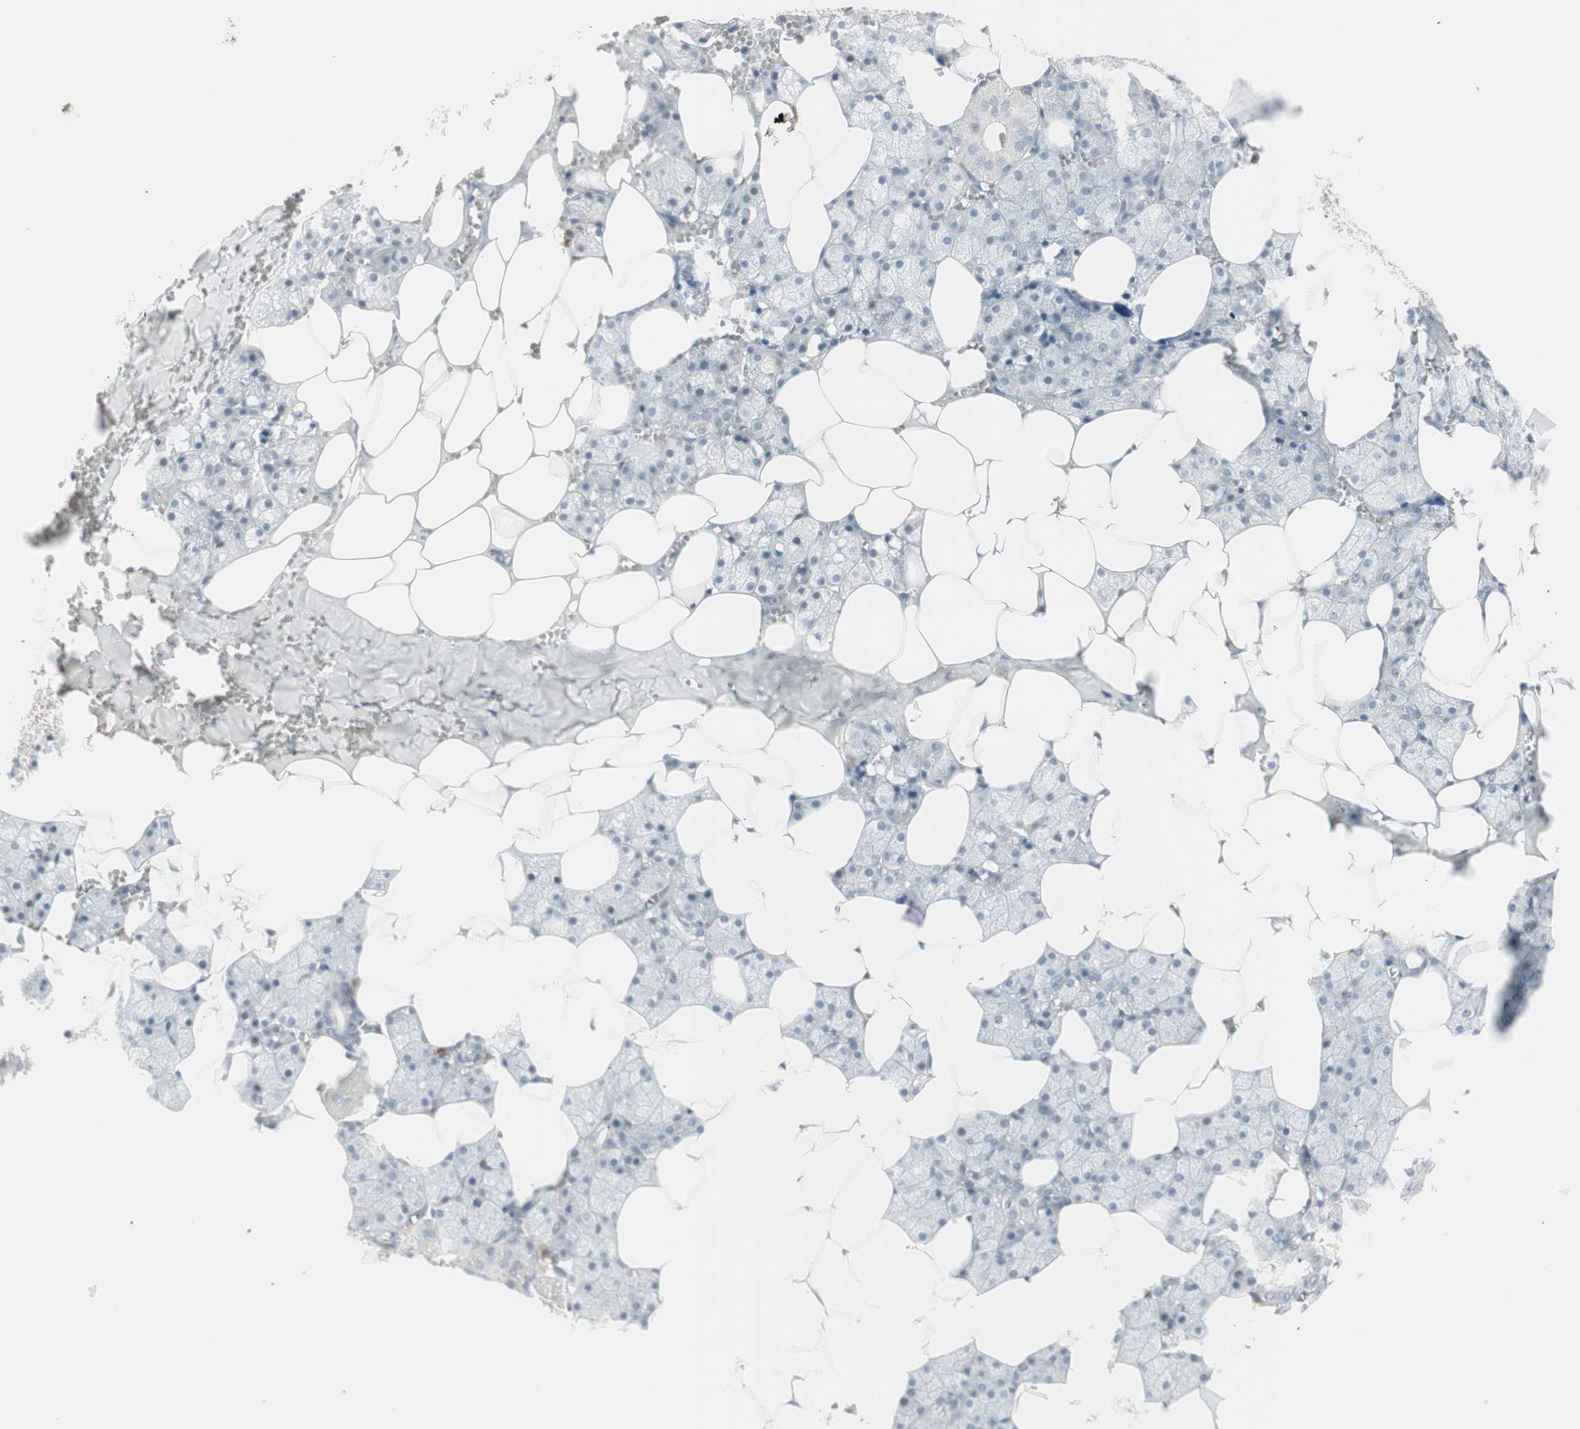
{"staining": {"intensity": "negative", "quantity": "none", "location": "none"}, "tissue": "salivary gland", "cell_type": "Glandular cells", "image_type": "normal", "snomed": [{"axis": "morphology", "description": "Normal tissue, NOS"}, {"axis": "topography", "description": "Salivary gland"}], "caption": "Immunohistochemistry (IHC) histopathology image of normal salivary gland: human salivary gland stained with DAB shows no significant protein expression in glandular cells. (DAB (3,3'-diaminobenzidine) immunohistochemistry (IHC) with hematoxylin counter stain).", "gene": "MAP4K4", "patient": {"sex": "male", "age": 62}}